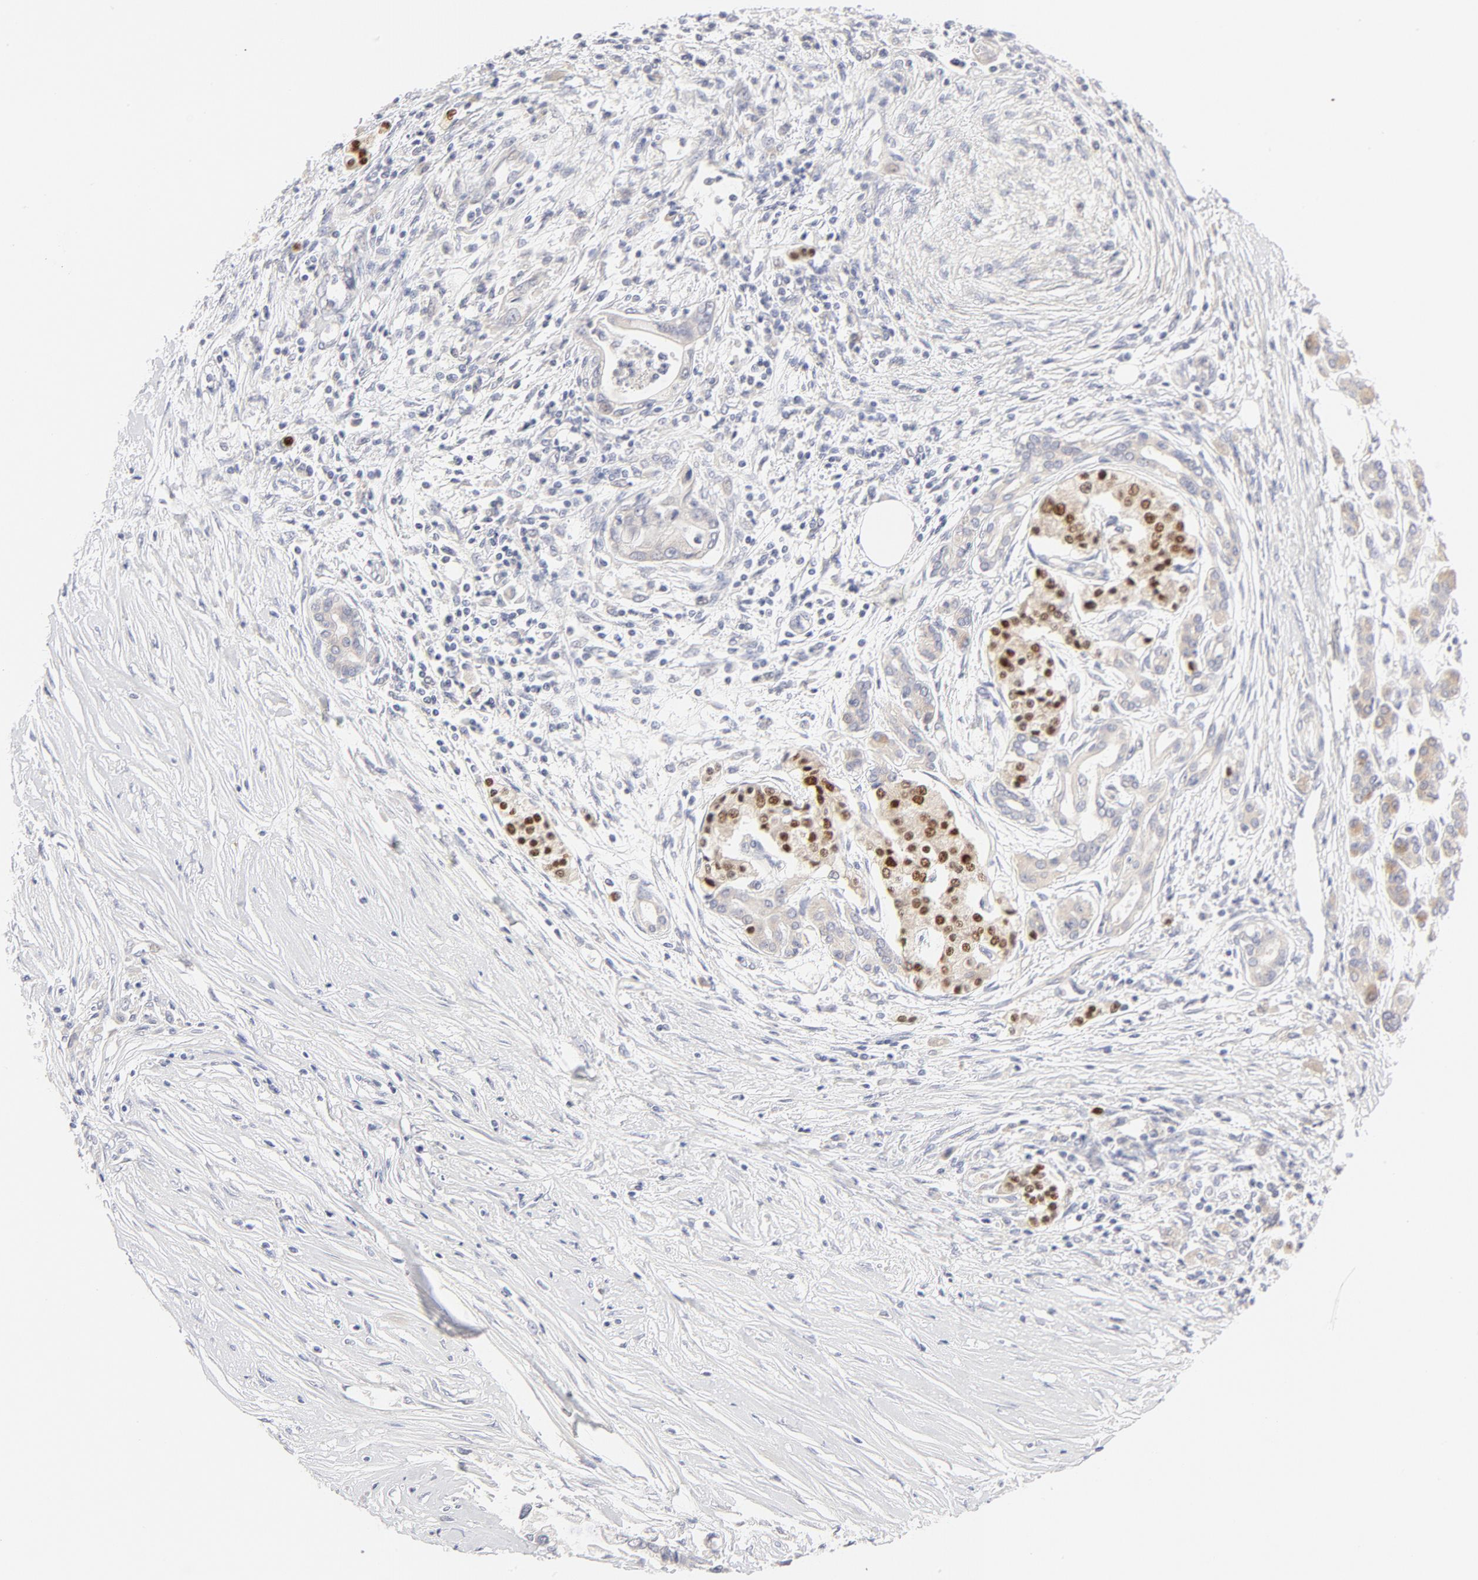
{"staining": {"intensity": "negative", "quantity": "none", "location": "none"}, "tissue": "pancreatic cancer", "cell_type": "Tumor cells", "image_type": "cancer", "snomed": [{"axis": "morphology", "description": "Adenocarcinoma, NOS"}, {"axis": "topography", "description": "Pancreas"}], "caption": "DAB (3,3'-diaminobenzidine) immunohistochemical staining of human pancreatic cancer displays no significant positivity in tumor cells.", "gene": "NKX2-2", "patient": {"sex": "female", "age": 59}}